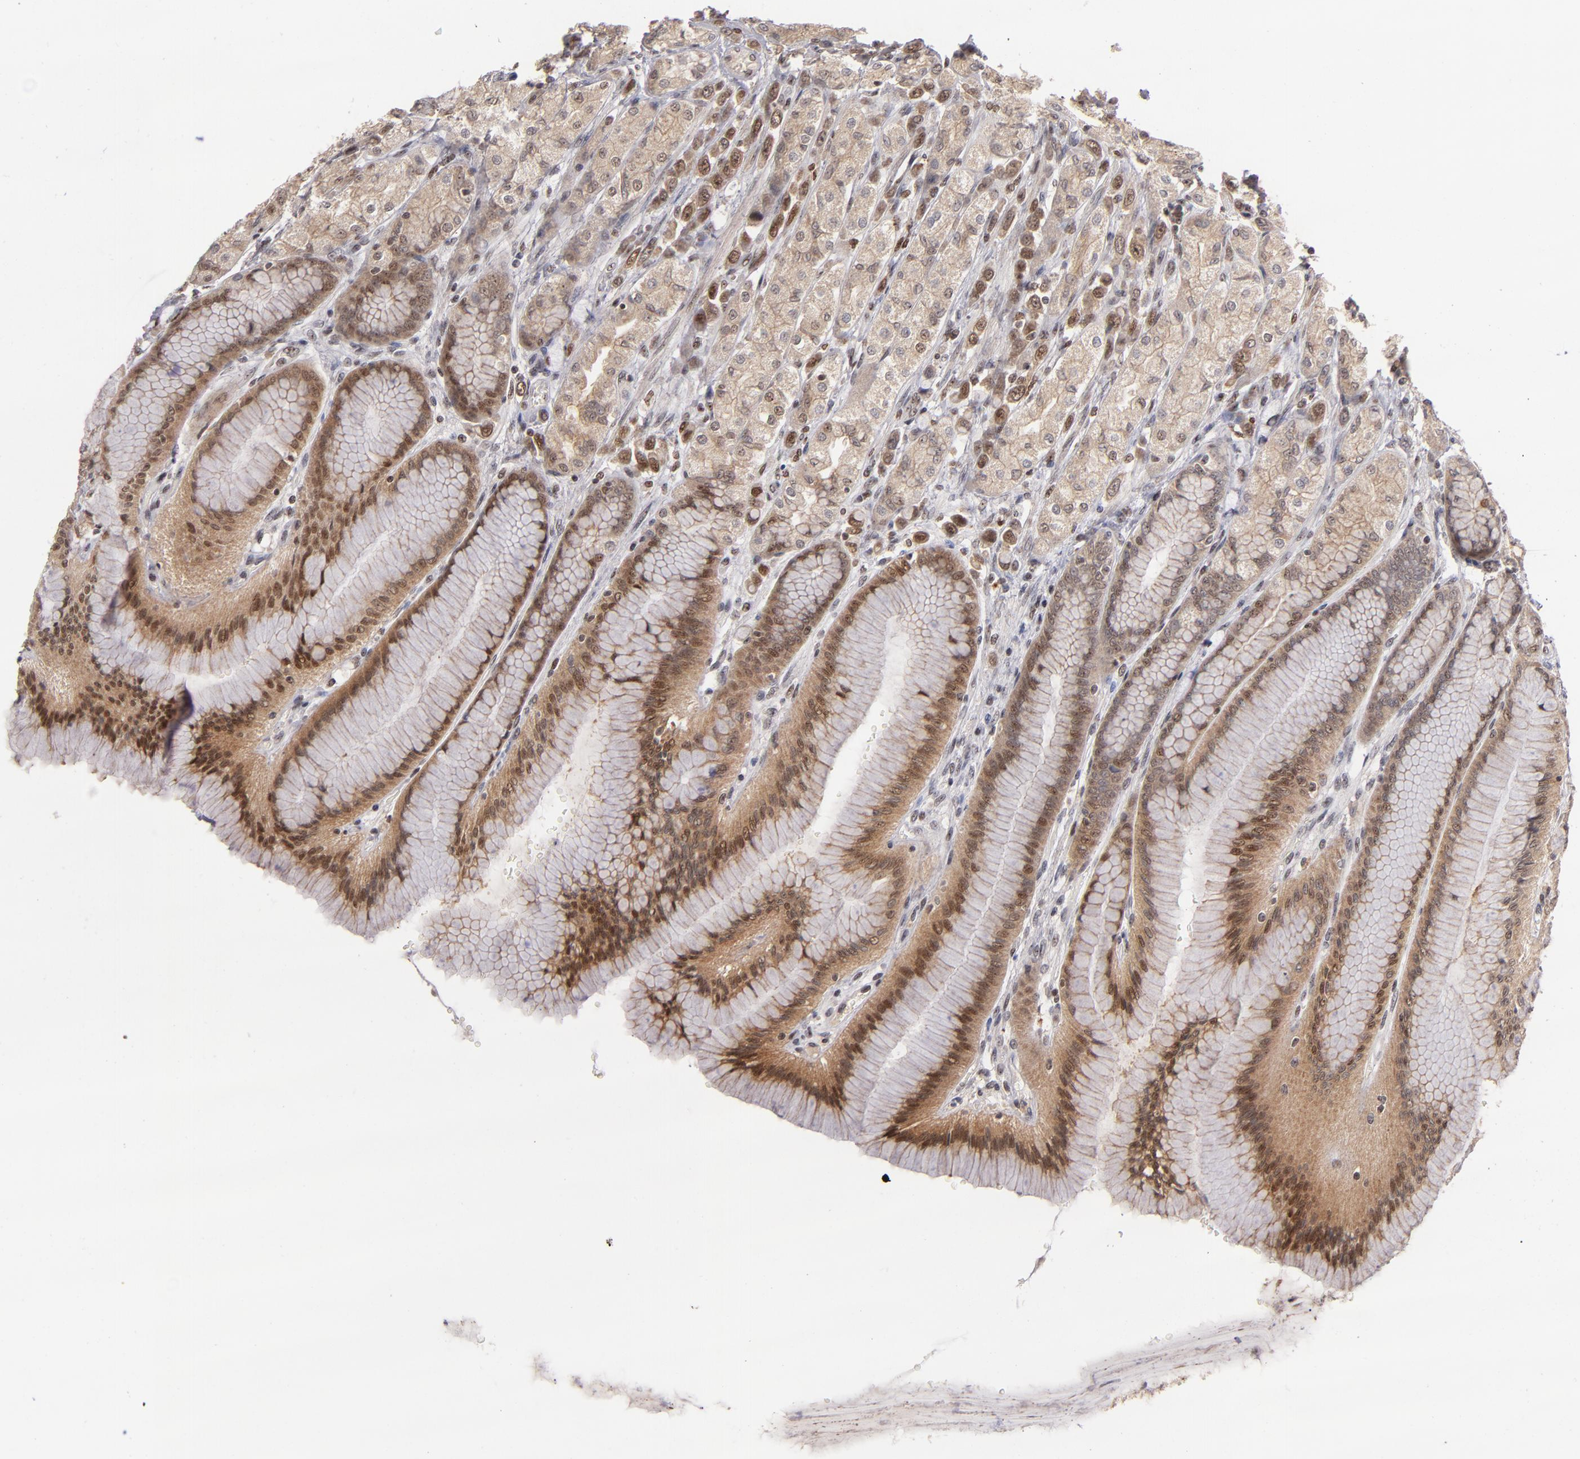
{"staining": {"intensity": "moderate", "quantity": ">75%", "location": "cytoplasmic/membranous,nuclear"}, "tissue": "stomach", "cell_type": "Glandular cells", "image_type": "normal", "snomed": [{"axis": "morphology", "description": "Normal tissue, NOS"}, {"axis": "morphology", "description": "Adenocarcinoma, NOS"}, {"axis": "topography", "description": "Stomach"}, {"axis": "topography", "description": "Stomach, lower"}], "caption": "High-magnification brightfield microscopy of benign stomach stained with DAB (3,3'-diaminobenzidine) (brown) and counterstained with hematoxylin (blue). glandular cells exhibit moderate cytoplasmic/membranous,nuclear positivity is identified in approximately>75% of cells.", "gene": "PCNX4", "patient": {"sex": "female", "age": 65}}